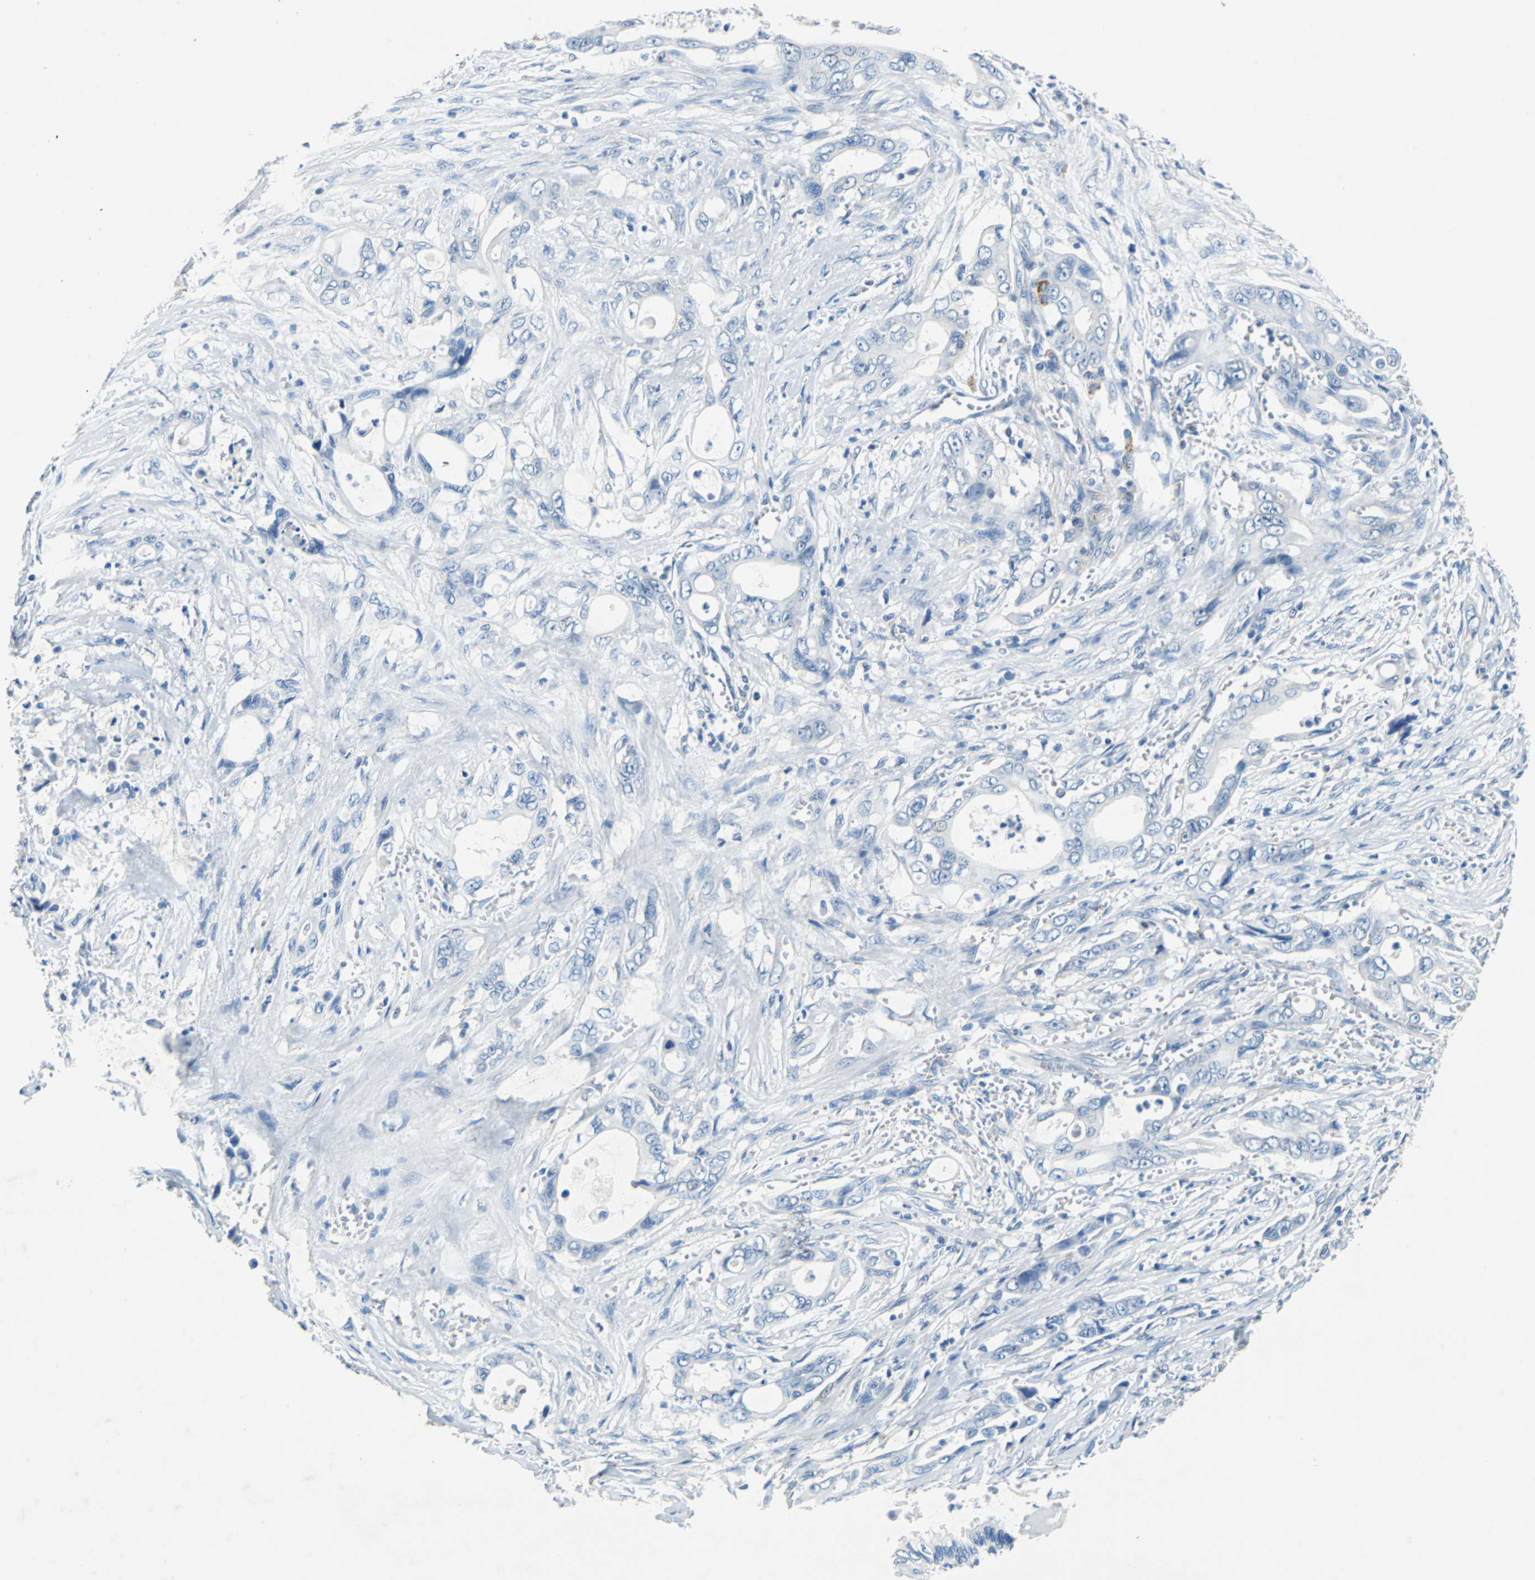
{"staining": {"intensity": "negative", "quantity": "none", "location": "none"}, "tissue": "pancreatic cancer", "cell_type": "Tumor cells", "image_type": "cancer", "snomed": [{"axis": "morphology", "description": "Adenocarcinoma, NOS"}, {"axis": "topography", "description": "Pancreas"}], "caption": "This is an immunohistochemistry (IHC) micrograph of adenocarcinoma (pancreatic). There is no expression in tumor cells.", "gene": "TEX264", "patient": {"sex": "male", "age": 59}}